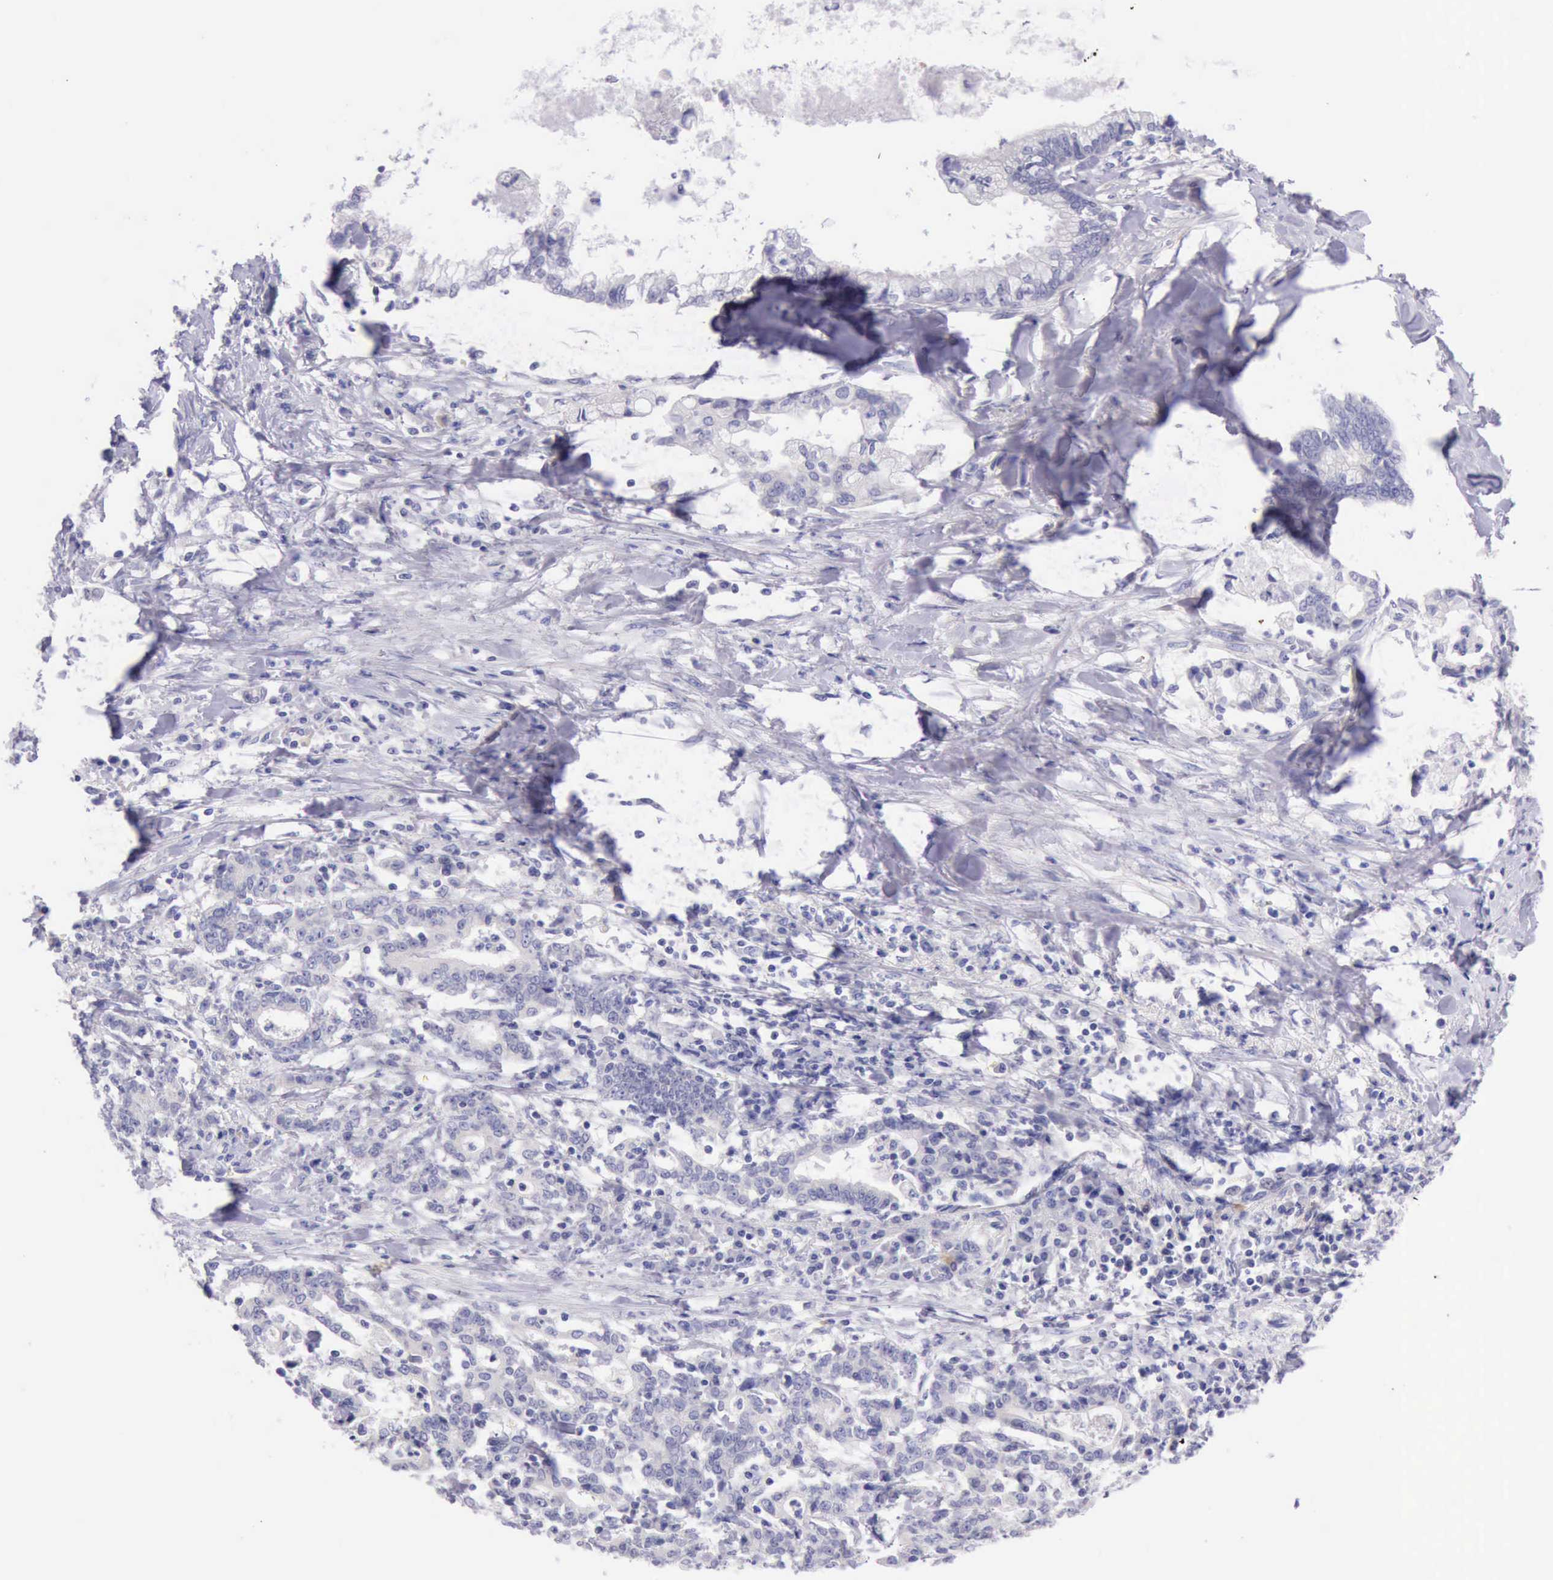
{"staining": {"intensity": "negative", "quantity": "none", "location": "none"}, "tissue": "liver cancer", "cell_type": "Tumor cells", "image_type": "cancer", "snomed": [{"axis": "morphology", "description": "Cholangiocarcinoma"}, {"axis": "topography", "description": "Liver"}], "caption": "Immunohistochemical staining of cholangiocarcinoma (liver) shows no significant positivity in tumor cells. The staining was performed using DAB to visualize the protein expression in brown, while the nuclei were stained in blue with hematoxylin (Magnification: 20x).", "gene": "LRFN5", "patient": {"sex": "male", "age": 57}}